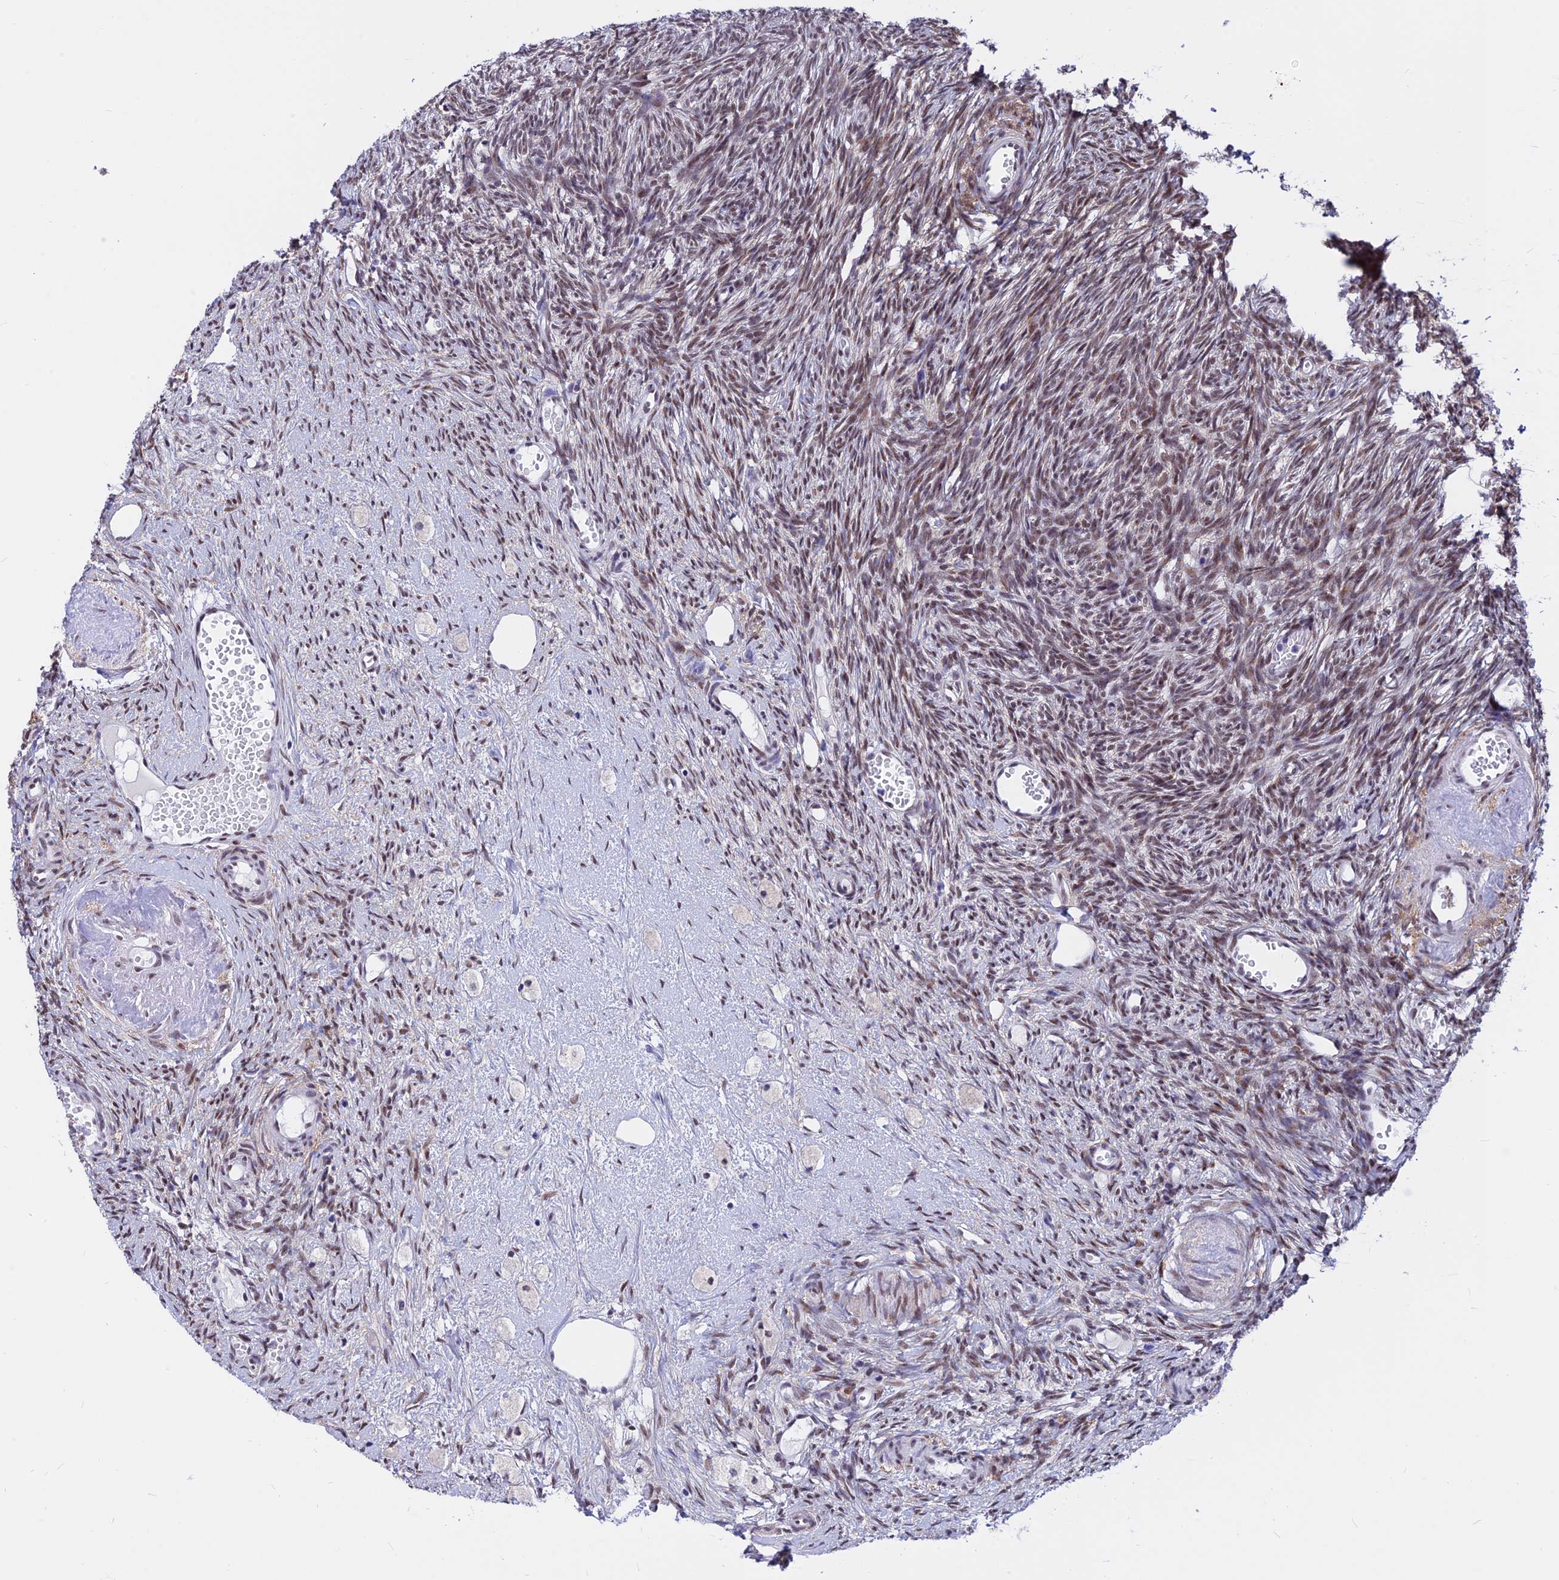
{"staining": {"intensity": "weak", "quantity": "25%-75%", "location": "nuclear"}, "tissue": "ovary", "cell_type": "Follicle cells", "image_type": "normal", "snomed": [{"axis": "morphology", "description": "Normal tissue, NOS"}, {"axis": "topography", "description": "Ovary"}], "caption": "Immunohistochemical staining of unremarkable ovary demonstrates 25%-75% levels of weak nuclear protein positivity in about 25%-75% of follicle cells.", "gene": "KCTD13", "patient": {"sex": "female", "age": 51}}